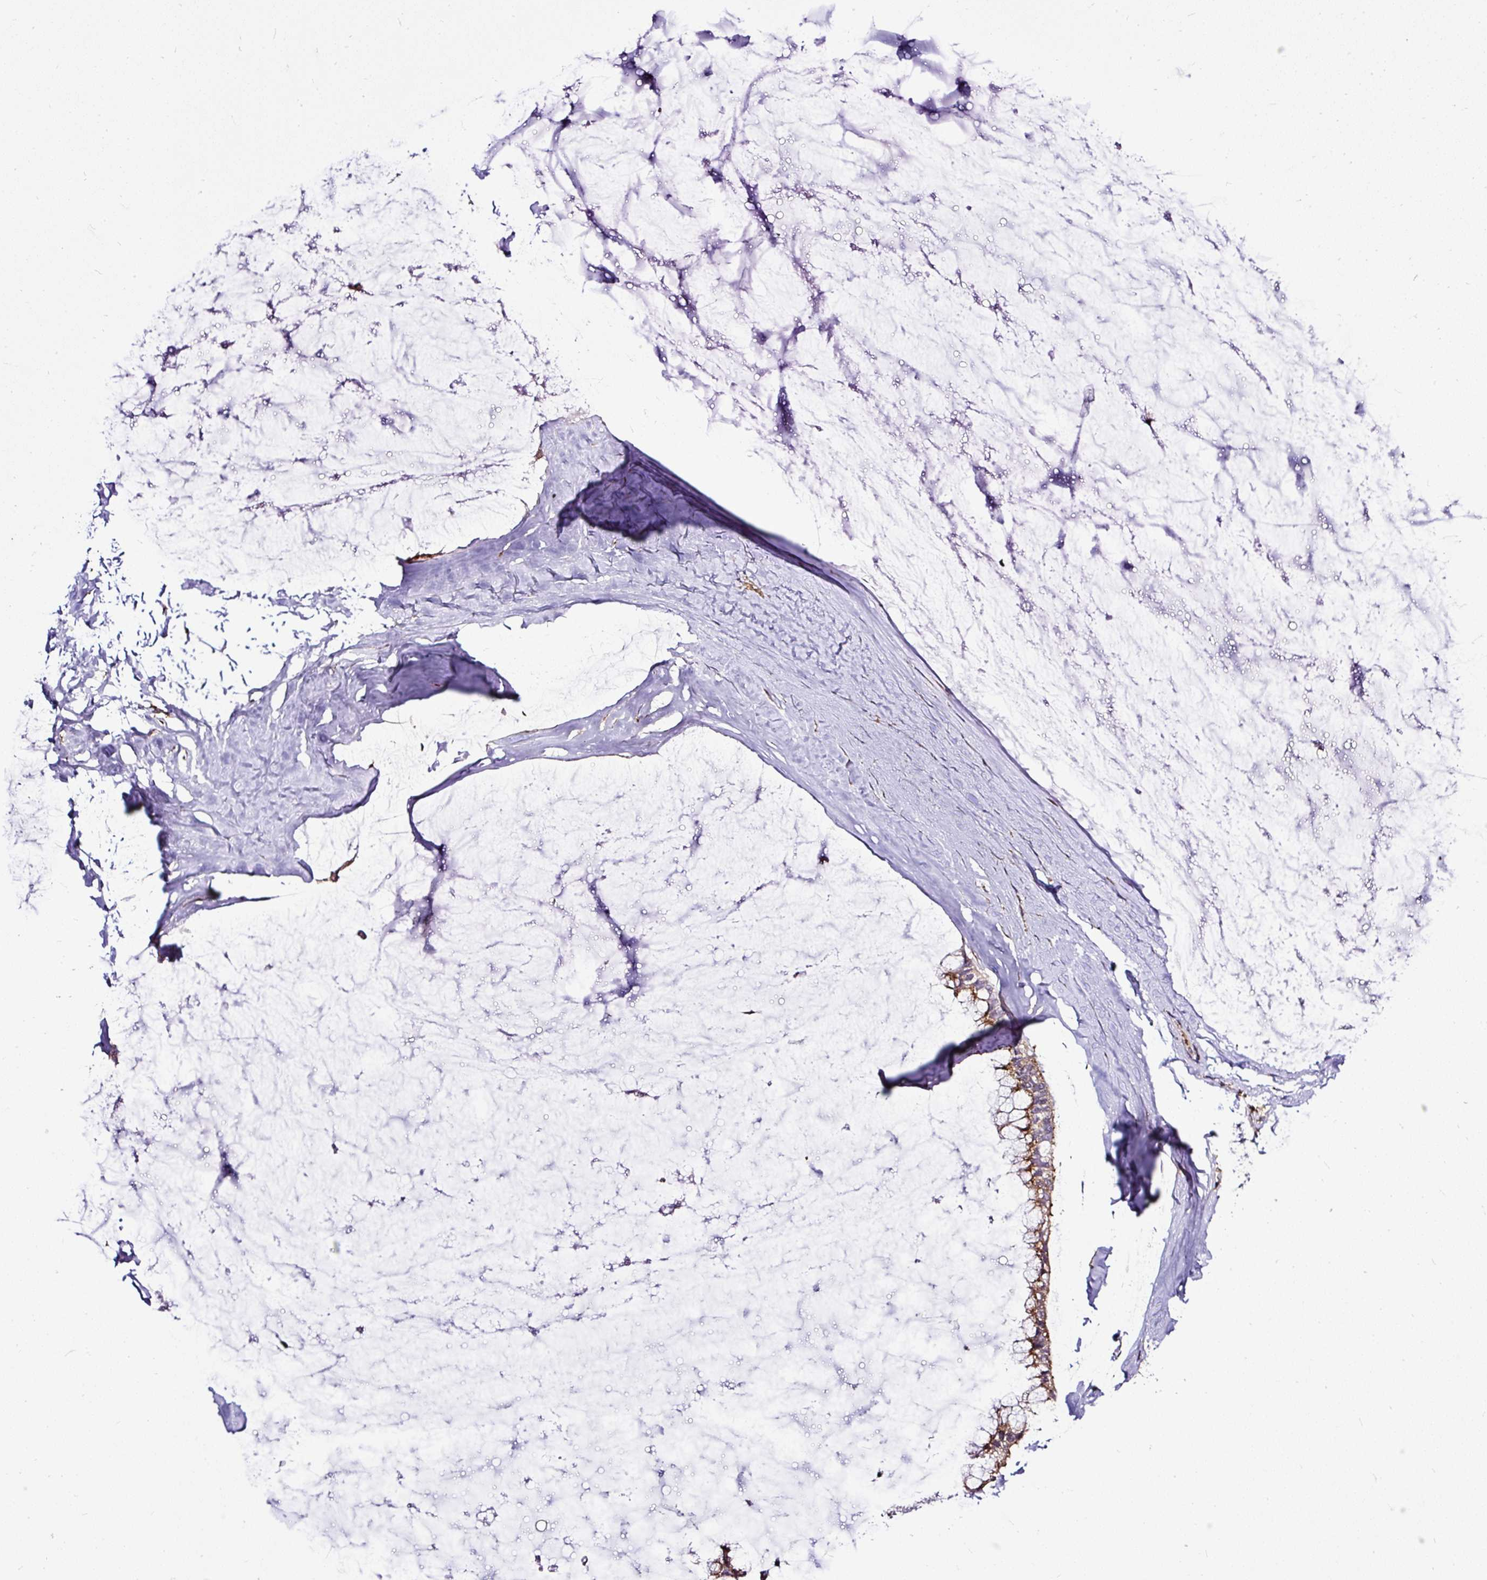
{"staining": {"intensity": "moderate", "quantity": ">75%", "location": "cytoplasmic/membranous"}, "tissue": "ovarian cancer", "cell_type": "Tumor cells", "image_type": "cancer", "snomed": [{"axis": "morphology", "description": "Cystadenocarcinoma, mucinous, NOS"}, {"axis": "topography", "description": "Ovary"}], "caption": "Ovarian cancer tissue displays moderate cytoplasmic/membranous expression in about >75% of tumor cells", "gene": "SMC4", "patient": {"sex": "female", "age": 39}}